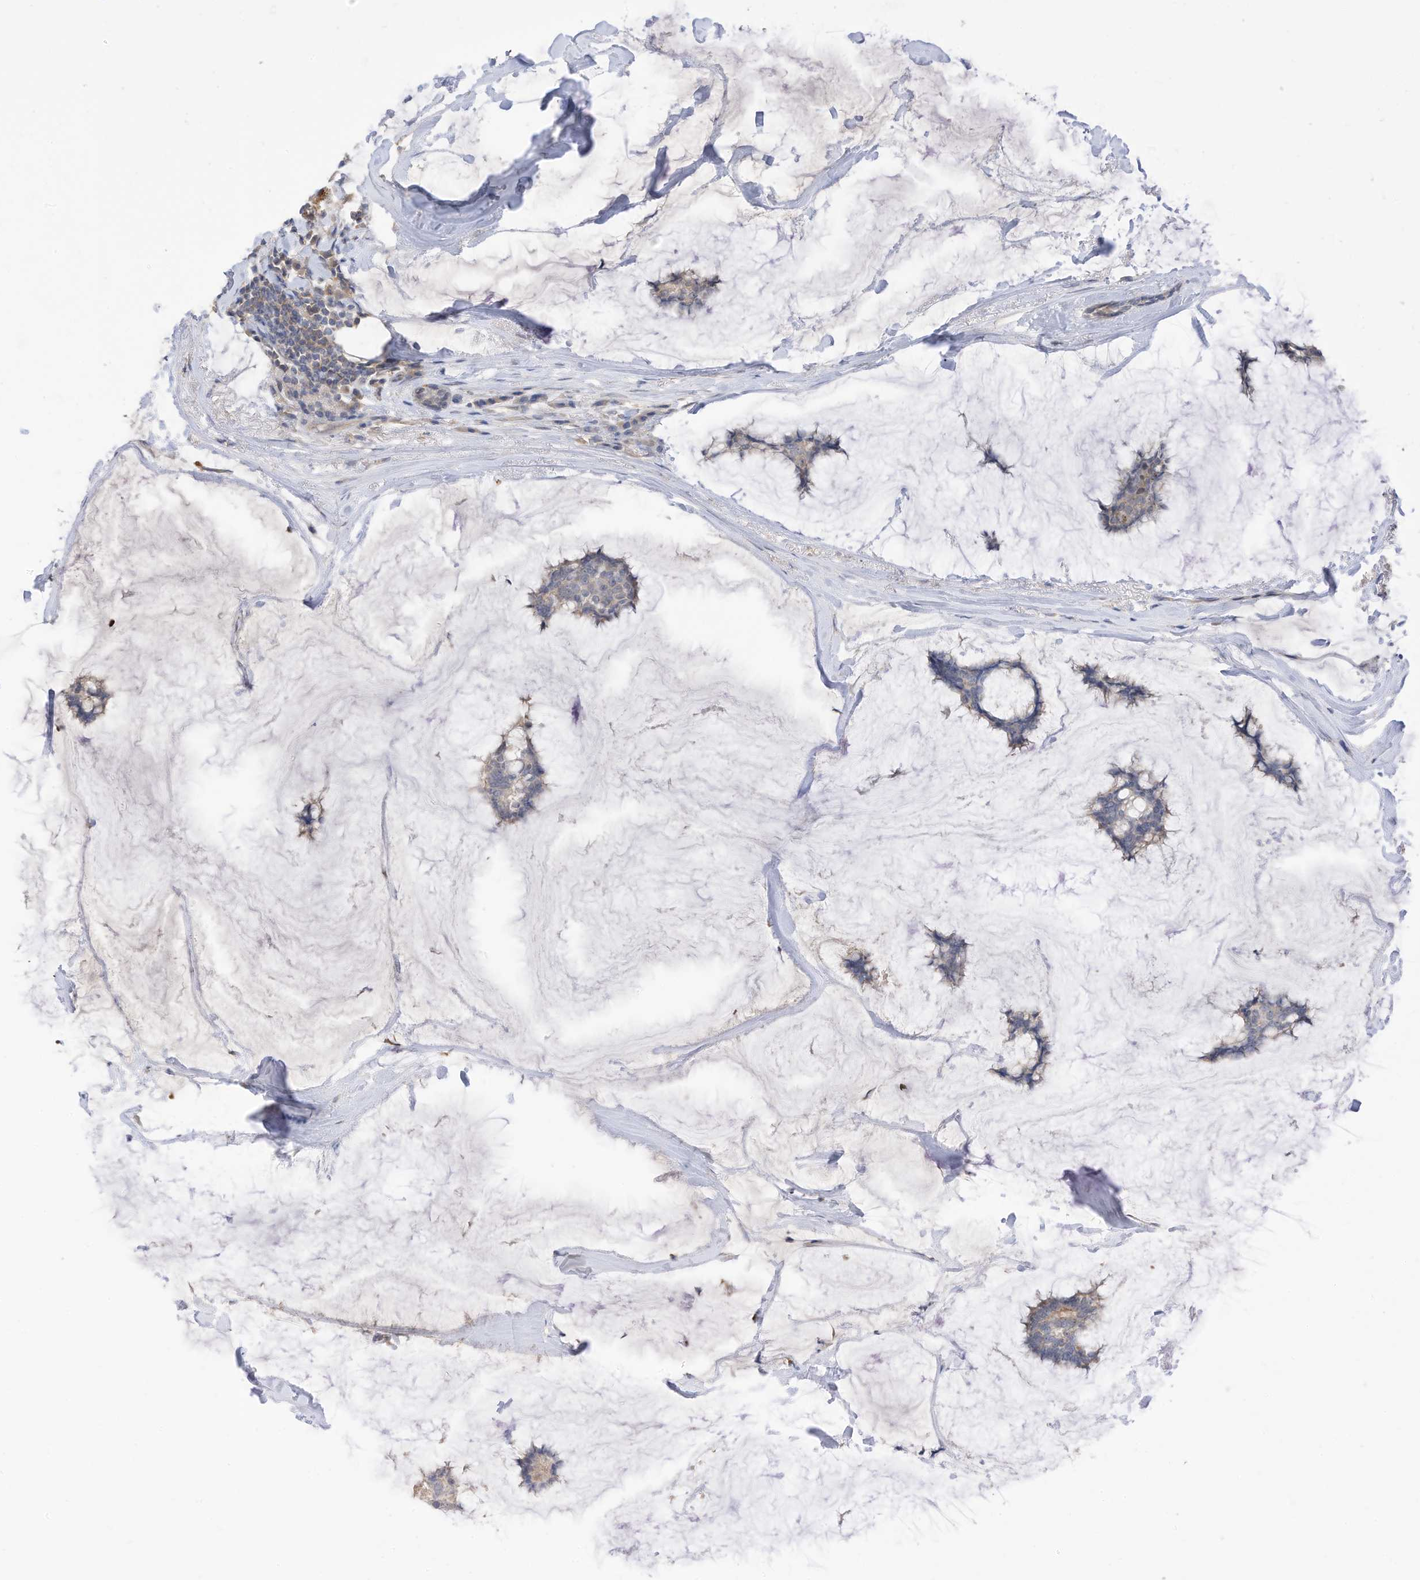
{"staining": {"intensity": "negative", "quantity": "none", "location": "none"}, "tissue": "breast cancer", "cell_type": "Tumor cells", "image_type": "cancer", "snomed": [{"axis": "morphology", "description": "Duct carcinoma"}, {"axis": "topography", "description": "Breast"}], "caption": "Histopathology image shows no significant protein positivity in tumor cells of breast cancer.", "gene": "REC8", "patient": {"sex": "female", "age": 93}}